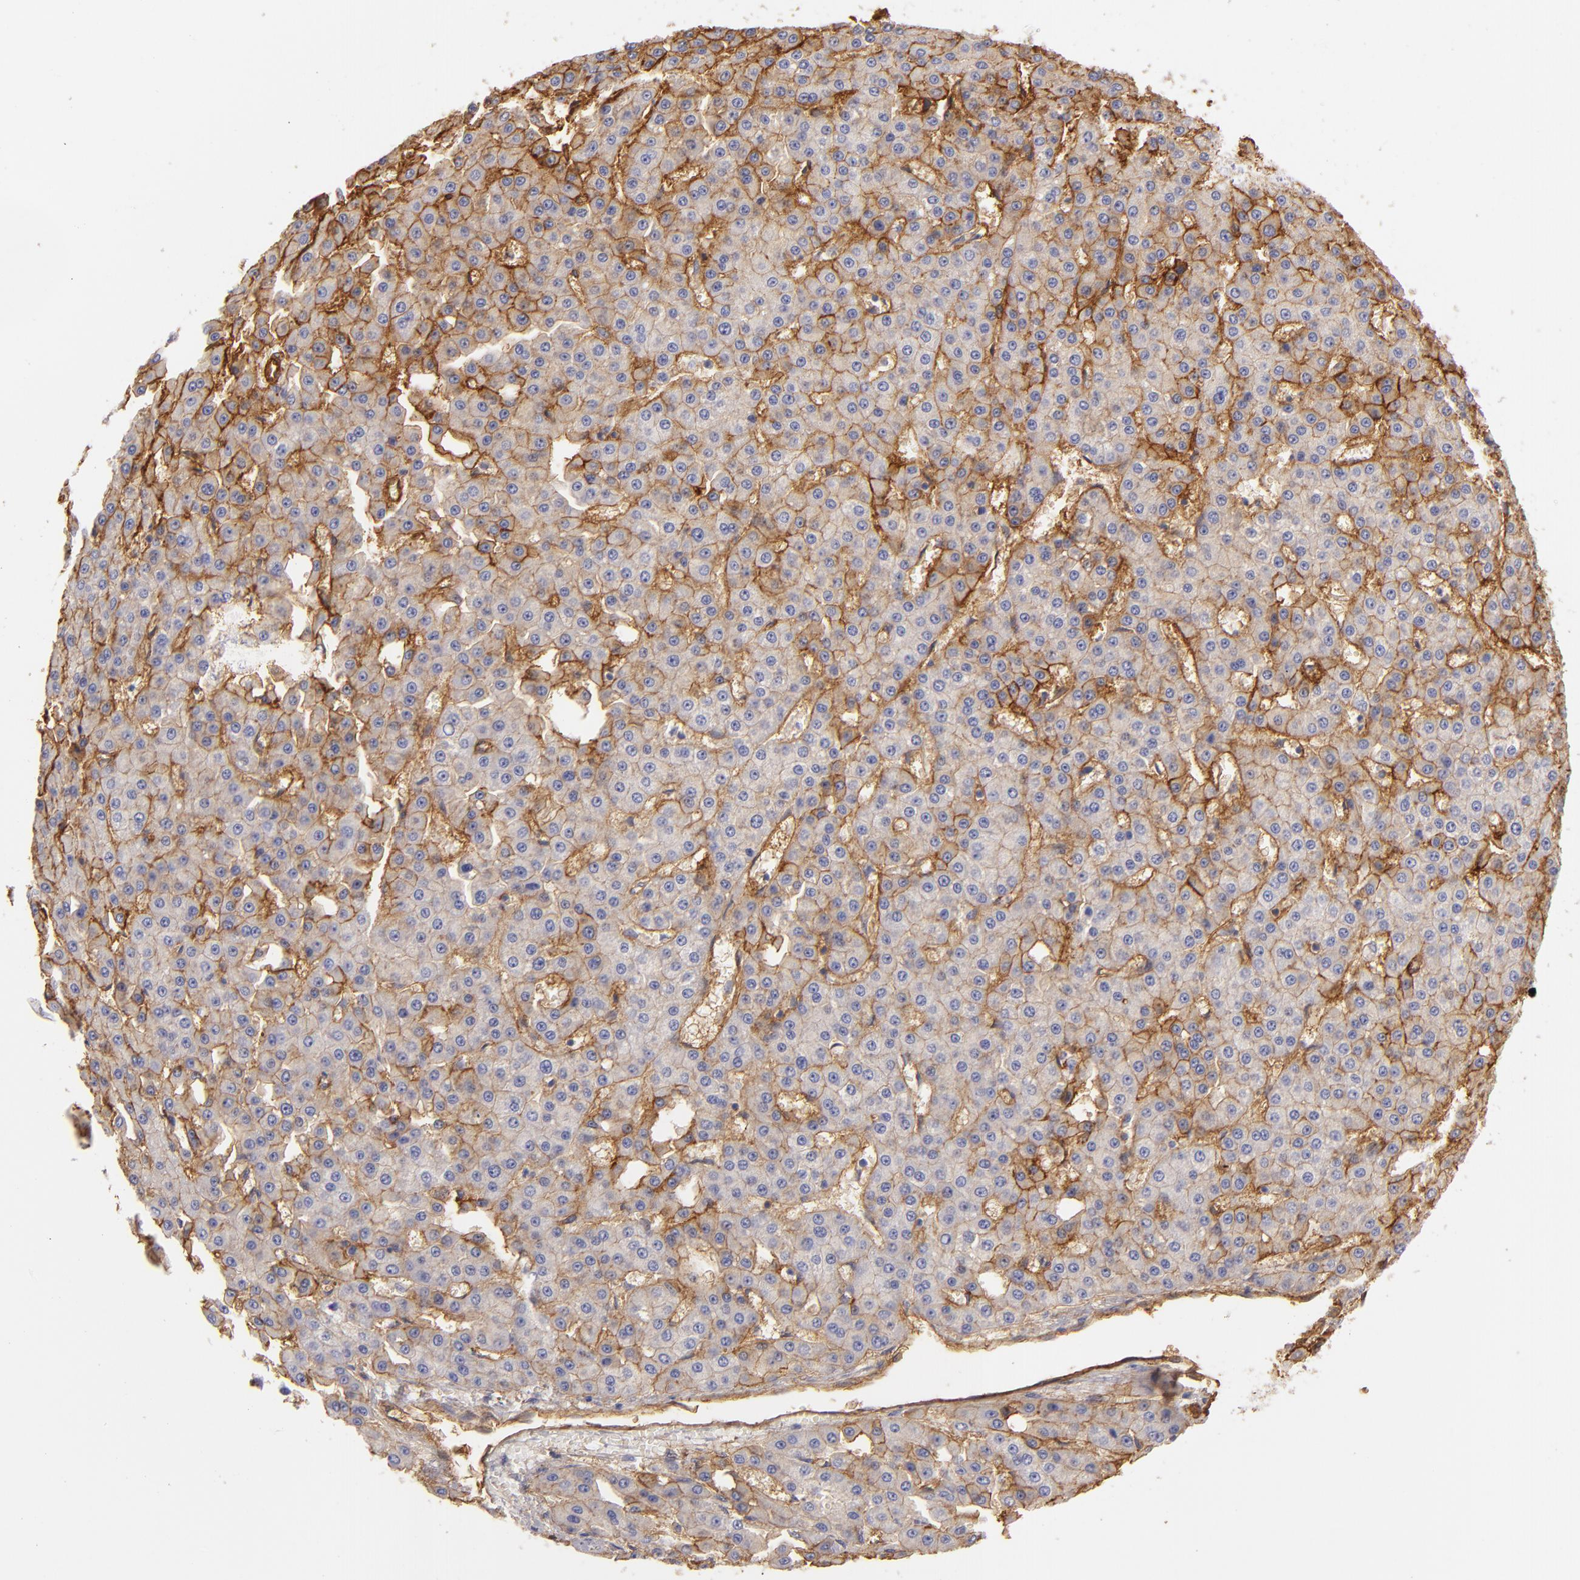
{"staining": {"intensity": "moderate", "quantity": "25%-75%", "location": "cytoplasmic/membranous"}, "tissue": "liver cancer", "cell_type": "Tumor cells", "image_type": "cancer", "snomed": [{"axis": "morphology", "description": "Carcinoma, Hepatocellular, NOS"}, {"axis": "topography", "description": "Liver"}], "caption": "Brown immunohistochemical staining in liver hepatocellular carcinoma shows moderate cytoplasmic/membranous positivity in approximately 25%-75% of tumor cells.", "gene": "CD151", "patient": {"sex": "male", "age": 47}}